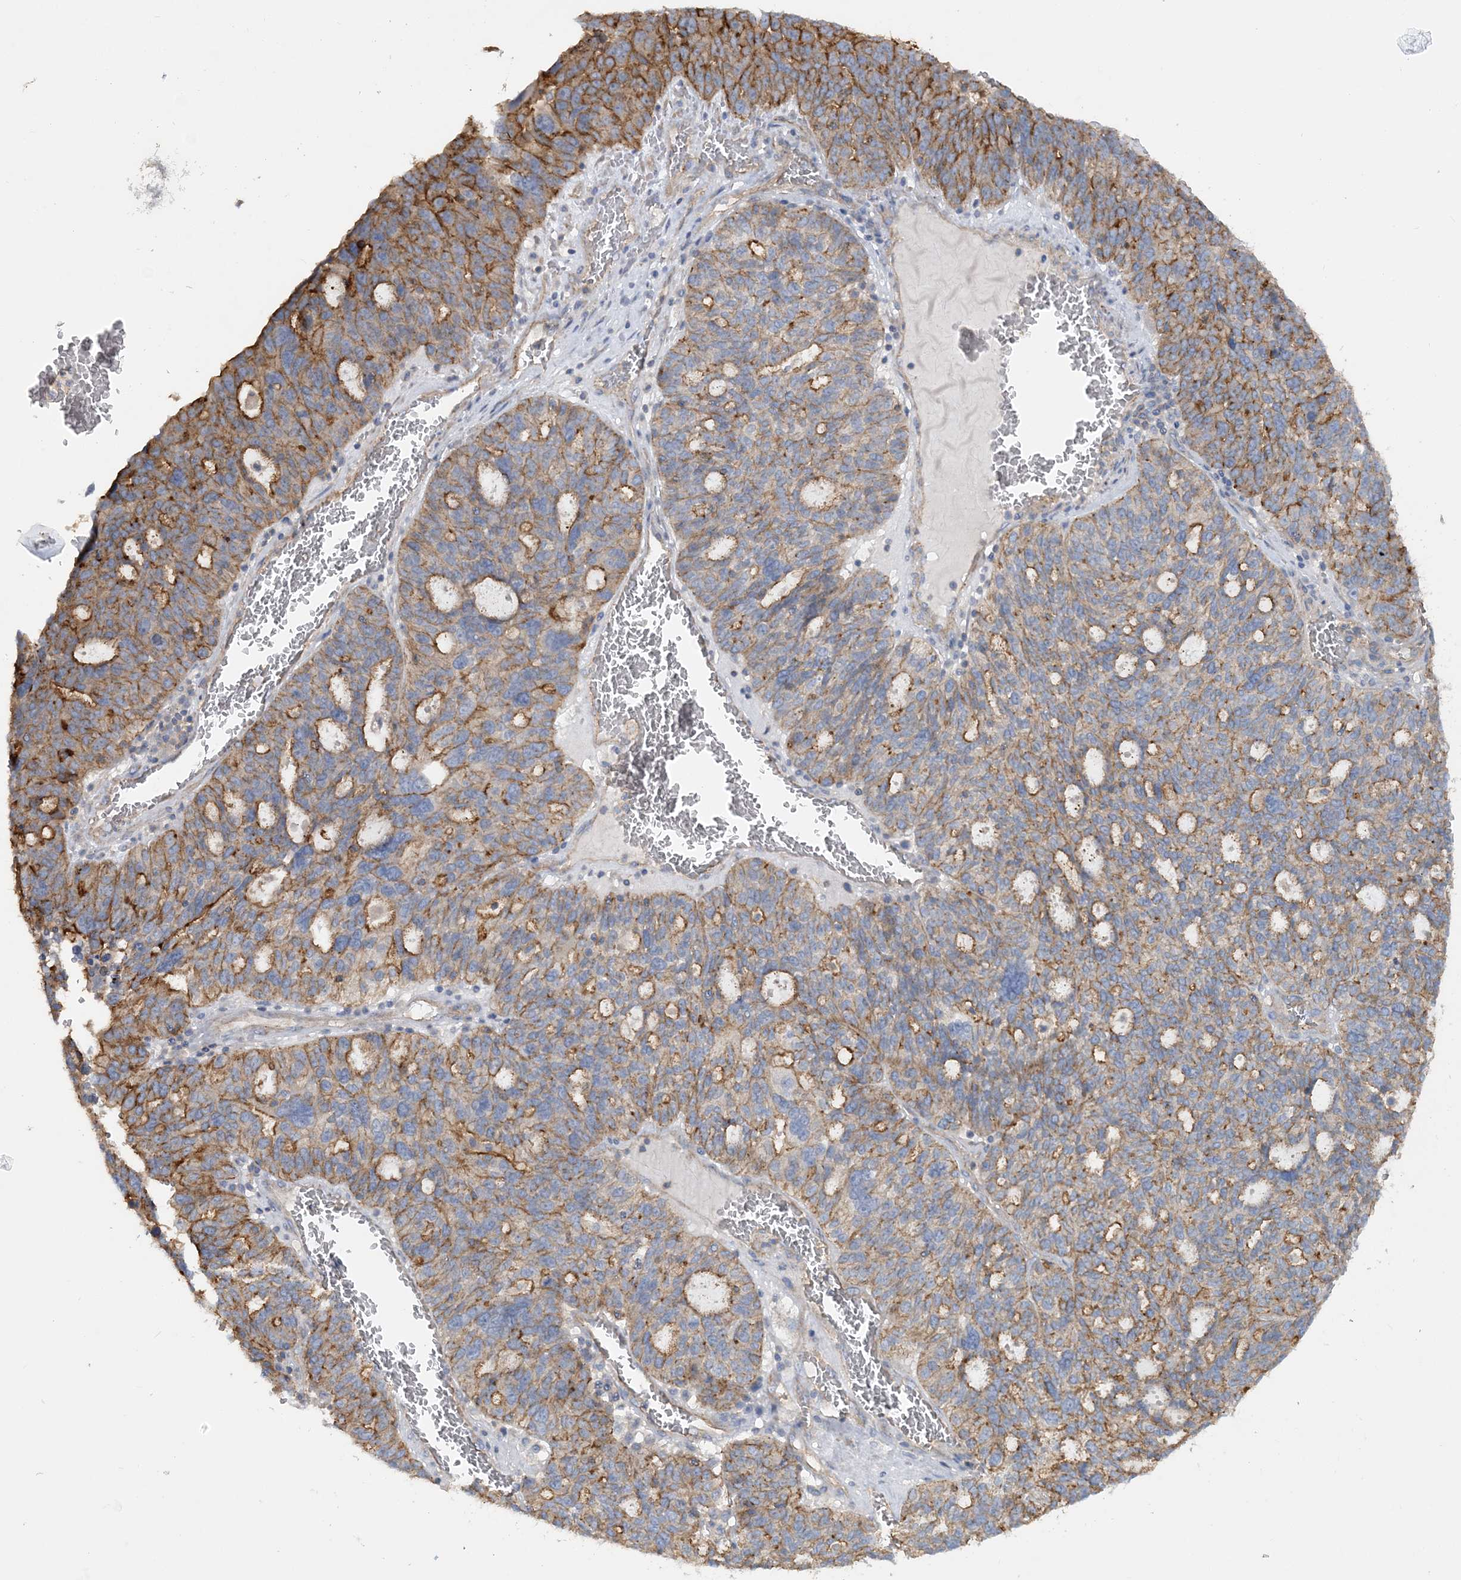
{"staining": {"intensity": "moderate", "quantity": ">75%", "location": "cytoplasmic/membranous"}, "tissue": "ovarian cancer", "cell_type": "Tumor cells", "image_type": "cancer", "snomed": [{"axis": "morphology", "description": "Cystadenocarcinoma, serous, NOS"}, {"axis": "topography", "description": "Ovary"}], "caption": "Ovarian cancer stained with DAB (3,3'-diaminobenzidine) immunohistochemistry (IHC) exhibits medium levels of moderate cytoplasmic/membranous staining in about >75% of tumor cells.", "gene": "PIGC", "patient": {"sex": "female", "age": 59}}